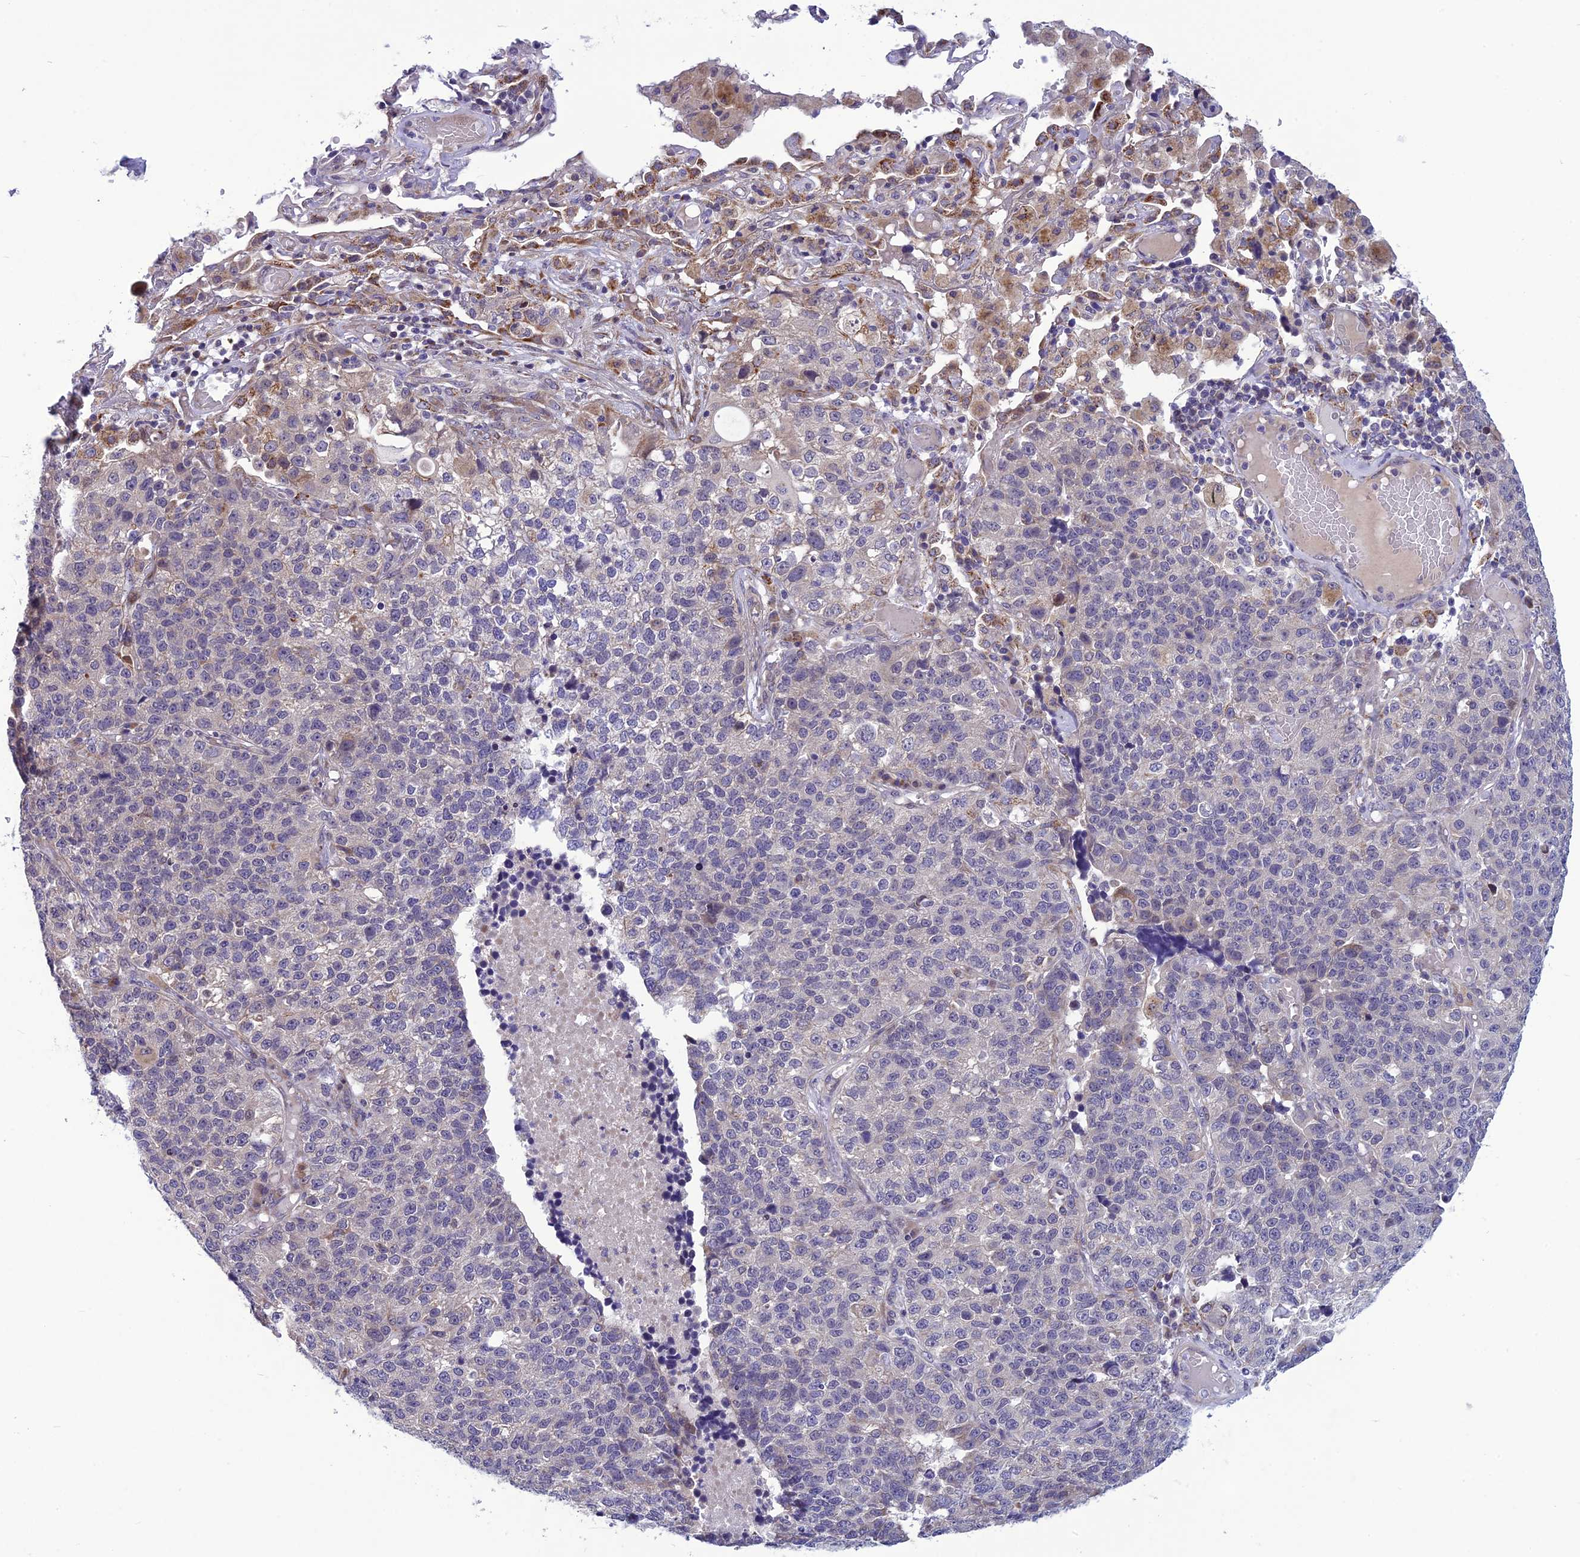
{"staining": {"intensity": "negative", "quantity": "none", "location": "none"}, "tissue": "lung cancer", "cell_type": "Tumor cells", "image_type": "cancer", "snomed": [{"axis": "morphology", "description": "Adenocarcinoma, NOS"}, {"axis": "topography", "description": "Lung"}], "caption": "Immunohistochemical staining of lung cancer shows no significant staining in tumor cells.", "gene": "PSMF1", "patient": {"sex": "male", "age": 49}}